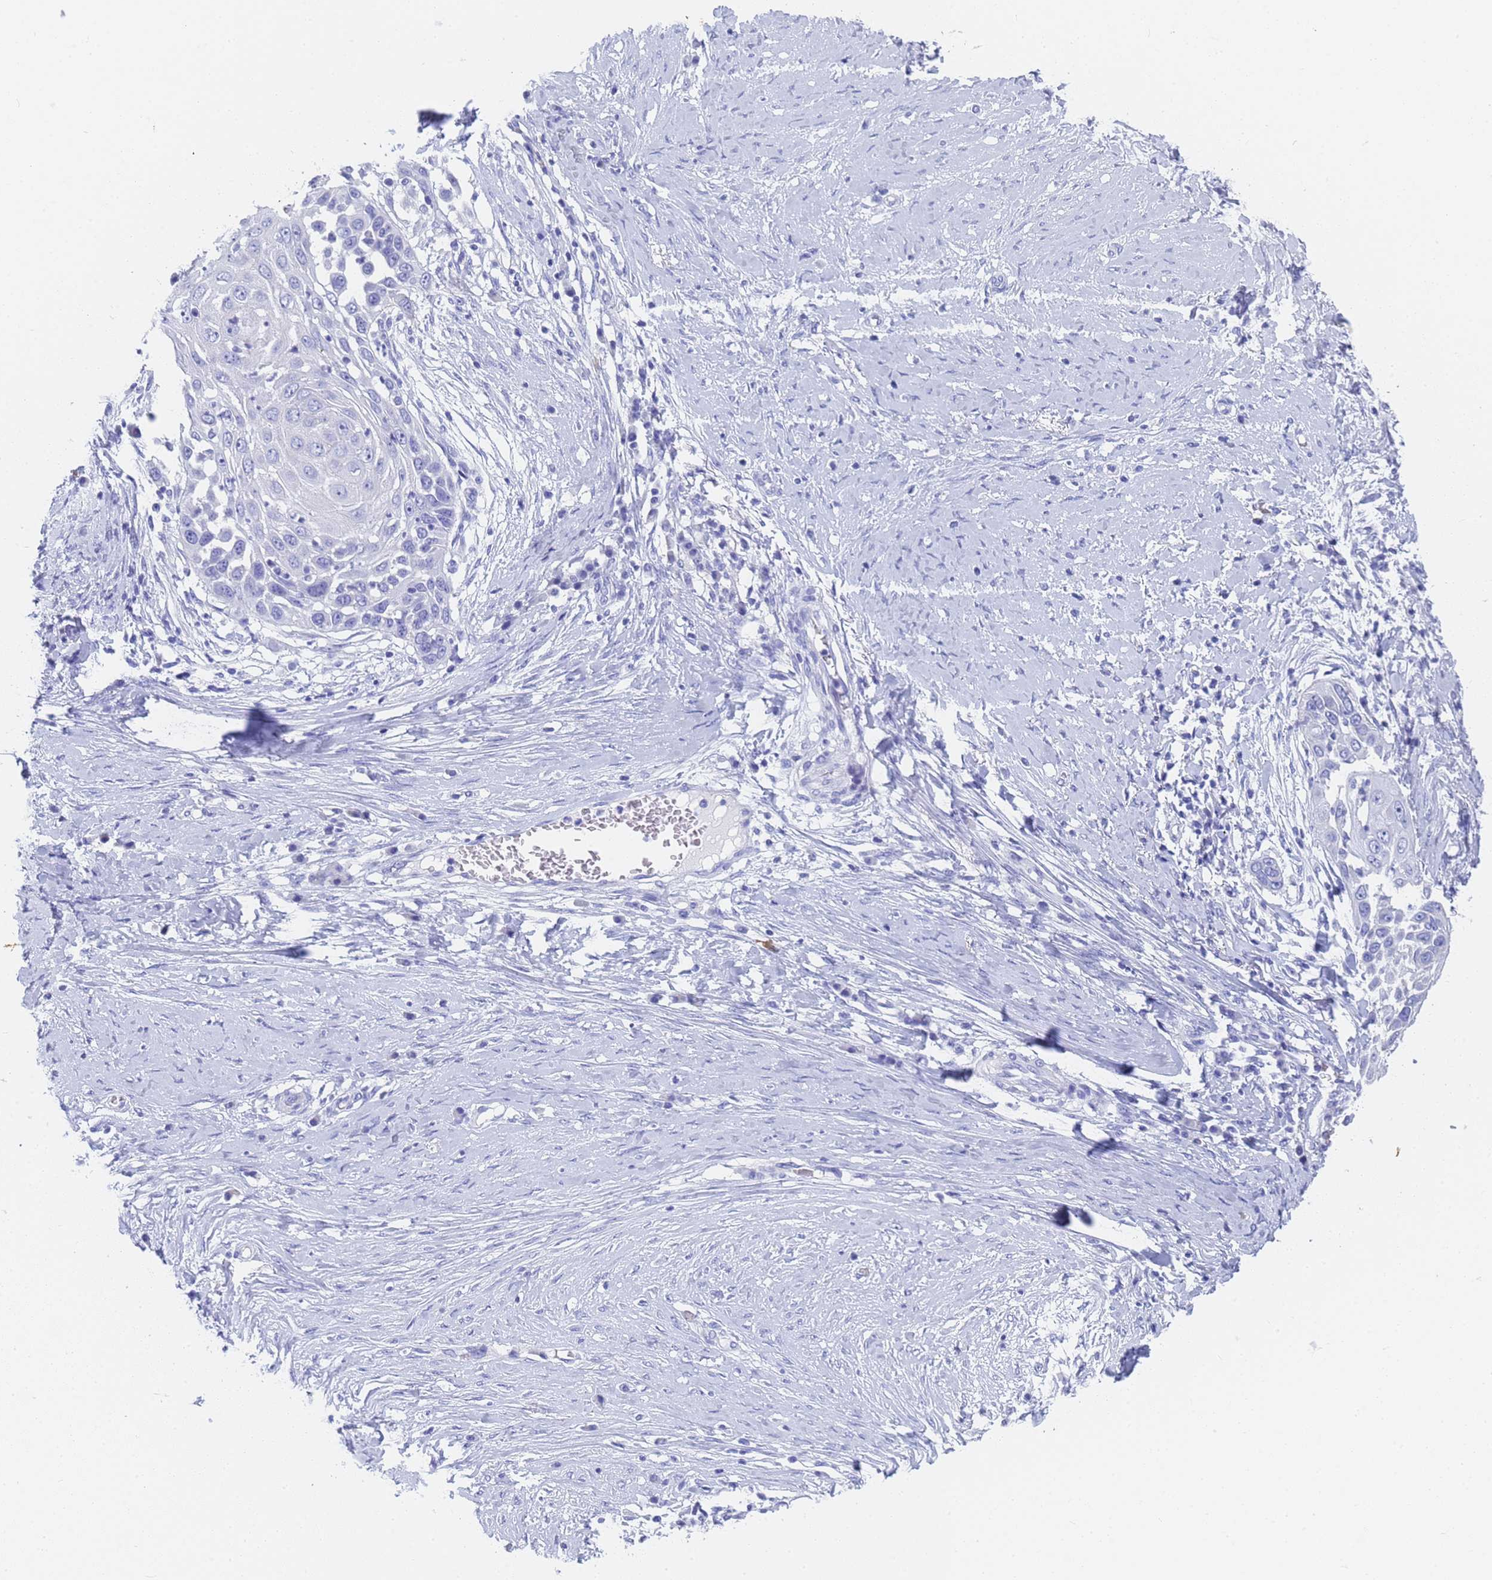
{"staining": {"intensity": "negative", "quantity": "none", "location": "none"}, "tissue": "skin cancer", "cell_type": "Tumor cells", "image_type": "cancer", "snomed": [{"axis": "morphology", "description": "Squamous cell carcinoma, NOS"}, {"axis": "topography", "description": "Skin"}], "caption": "Image shows no protein staining in tumor cells of skin cancer (squamous cell carcinoma) tissue.", "gene": "STATH", "patient": {"sex": "female", "age": 44}}